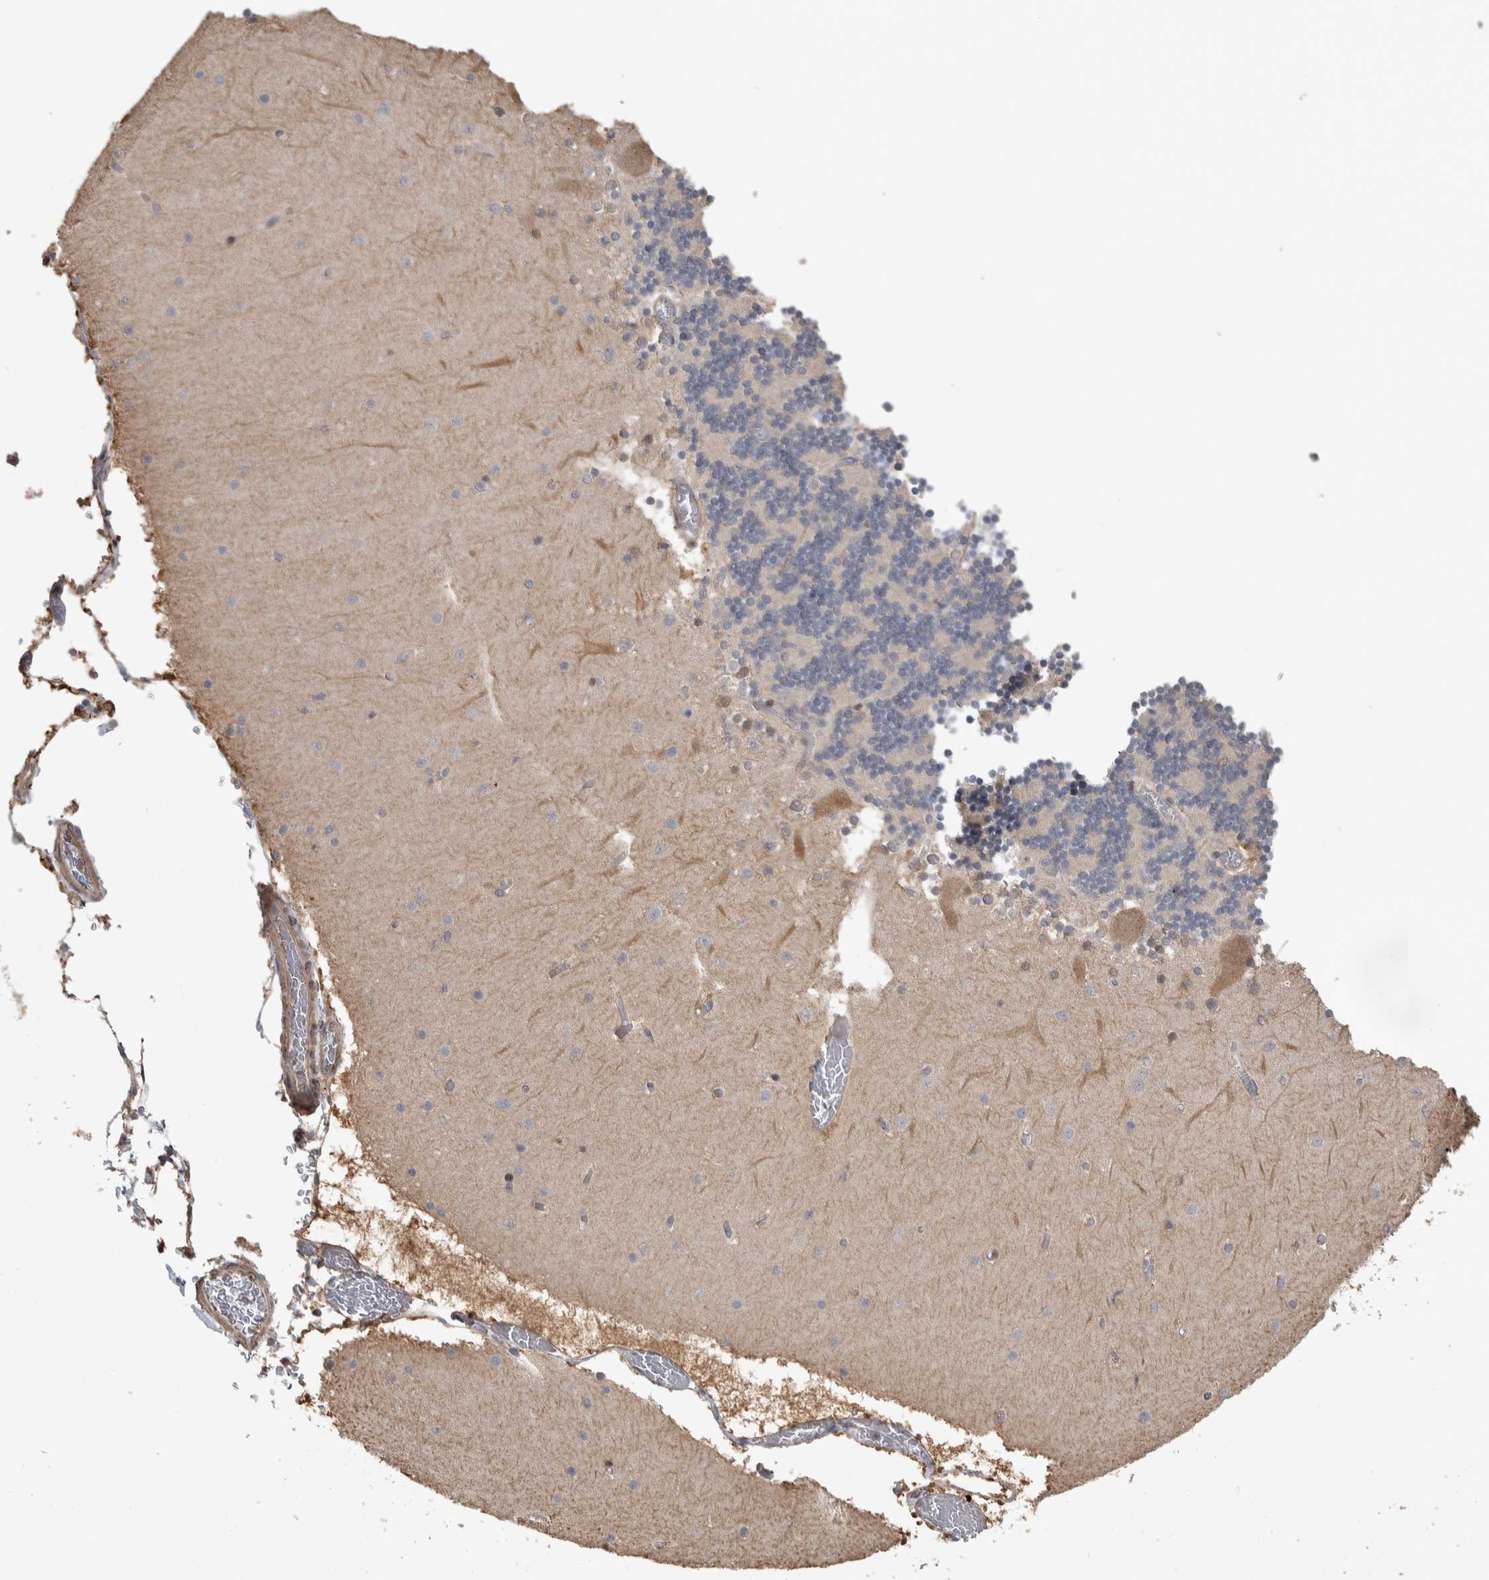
{"staining": {"intensity": "negative", "quantity": "none", "location": "none"}, "tissue": "cerebellum", "cell_type": "Cells in granular layer", "image_type": "normal", "snomed": [{"axis": "morphology", "description": "Normal tissue, NOS"}, {"axis": "topography", "description": "Cerebellum"}], "caption": "An immunohistochemistry photomicrograph of normal cerebellum is shown. There is no staining in cells in granular layer of cerebellum. (DAB IHC visualized using brightfield microscopy, high magnification).", "gene": "IFRD1", "patient": {"sex": "female", "age": 28}}